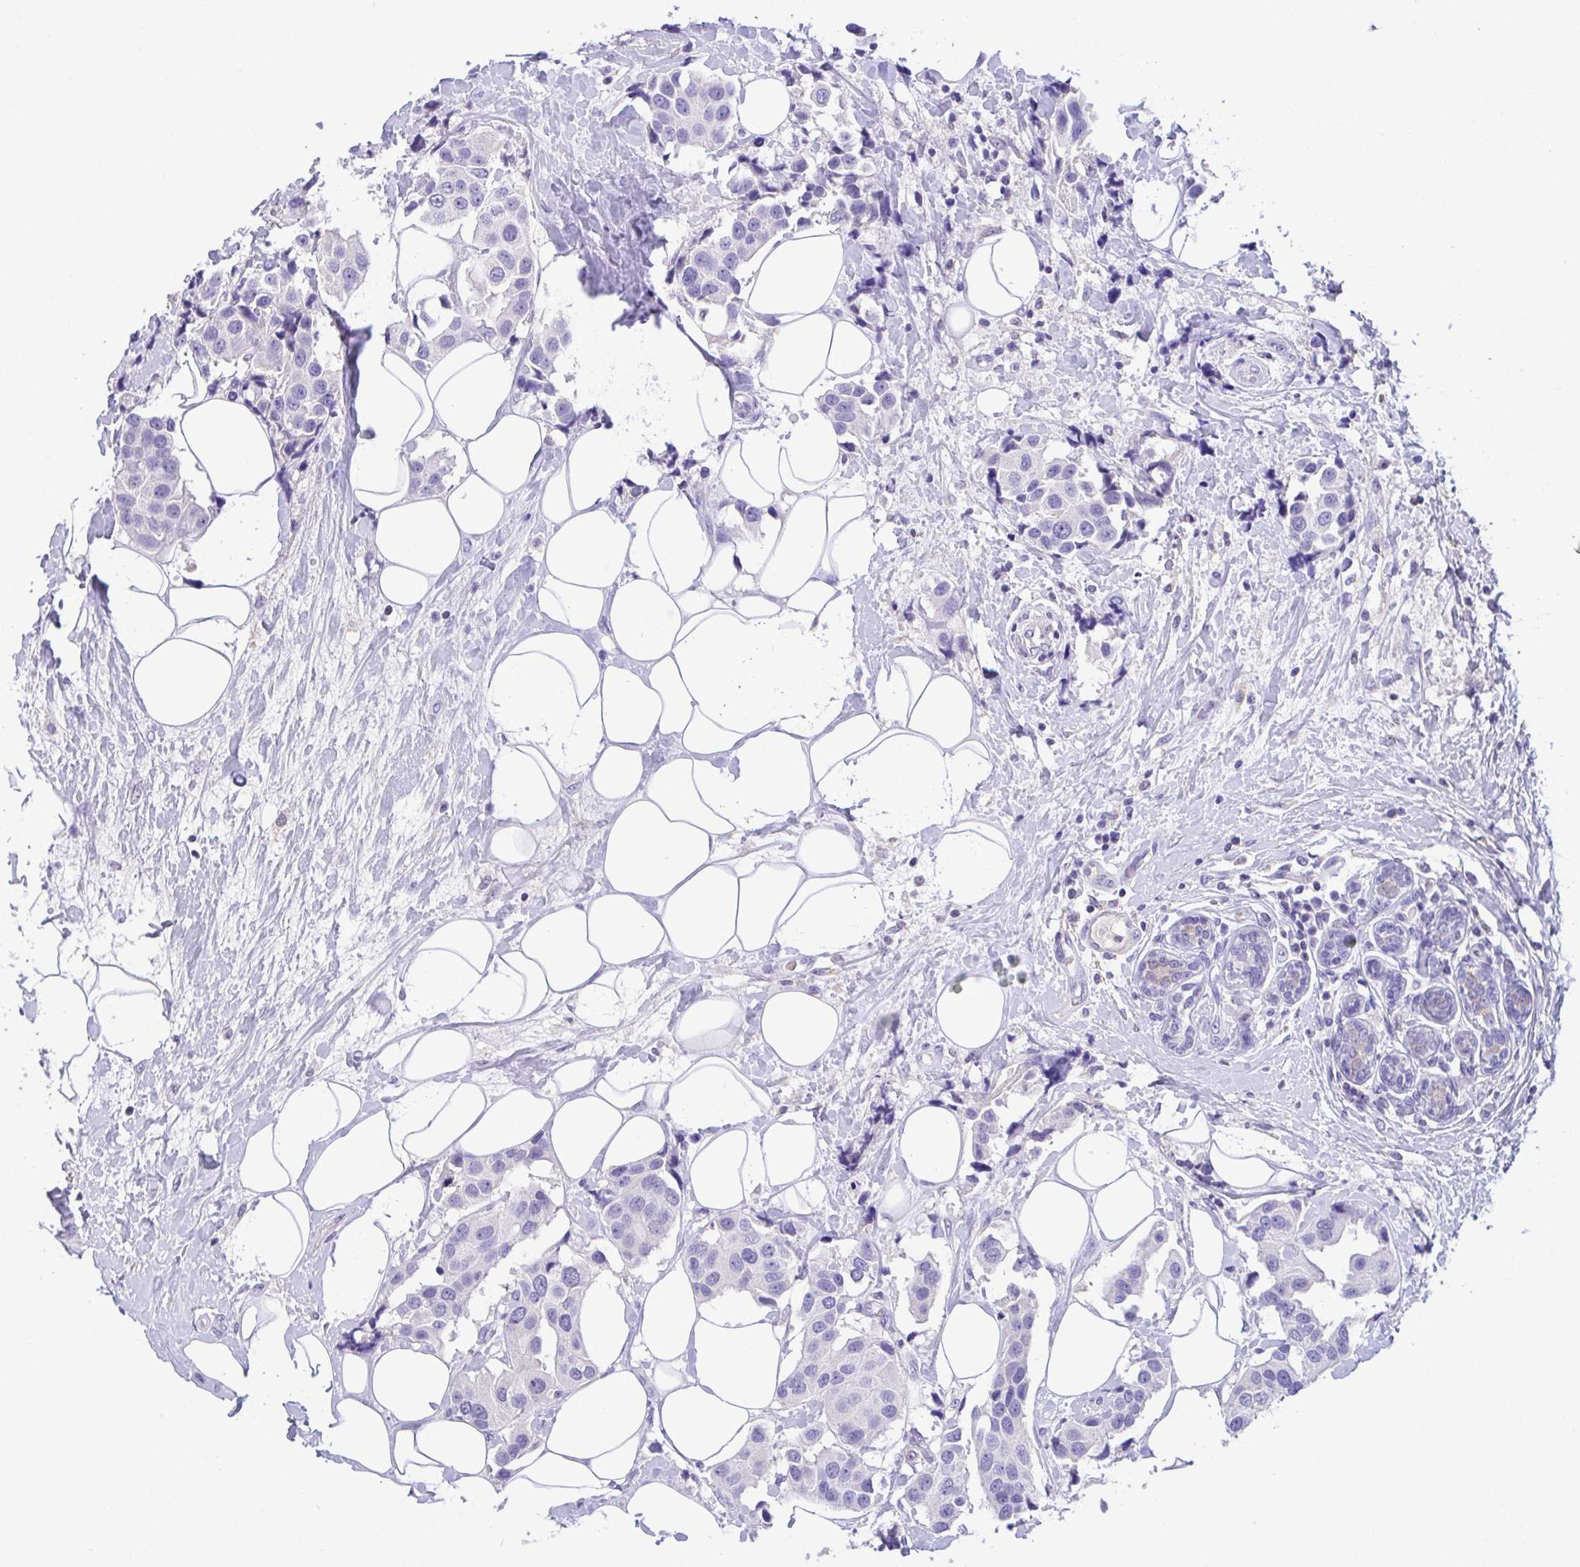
{"staining": {"intensity": "negative", "quantity": "none", "location": "none"}, "tissue": "breast cancer", "cell_type": "Tumor cells", "image_type": "cancer", "snomed": [{"axis": "morphology", "description": "Normal tissue, NOS"}, {"axis": "morphology", "description": "Duct carcinoma"}, {"axis": "topography", "description": "Breast"}], "caption": "Histopathology image shows no significant protein staining in tumor cells of breast cancer (invasive ductal carcinoma).", "gene": "CA10", "patient": {"sex": "female", "age": 39}}